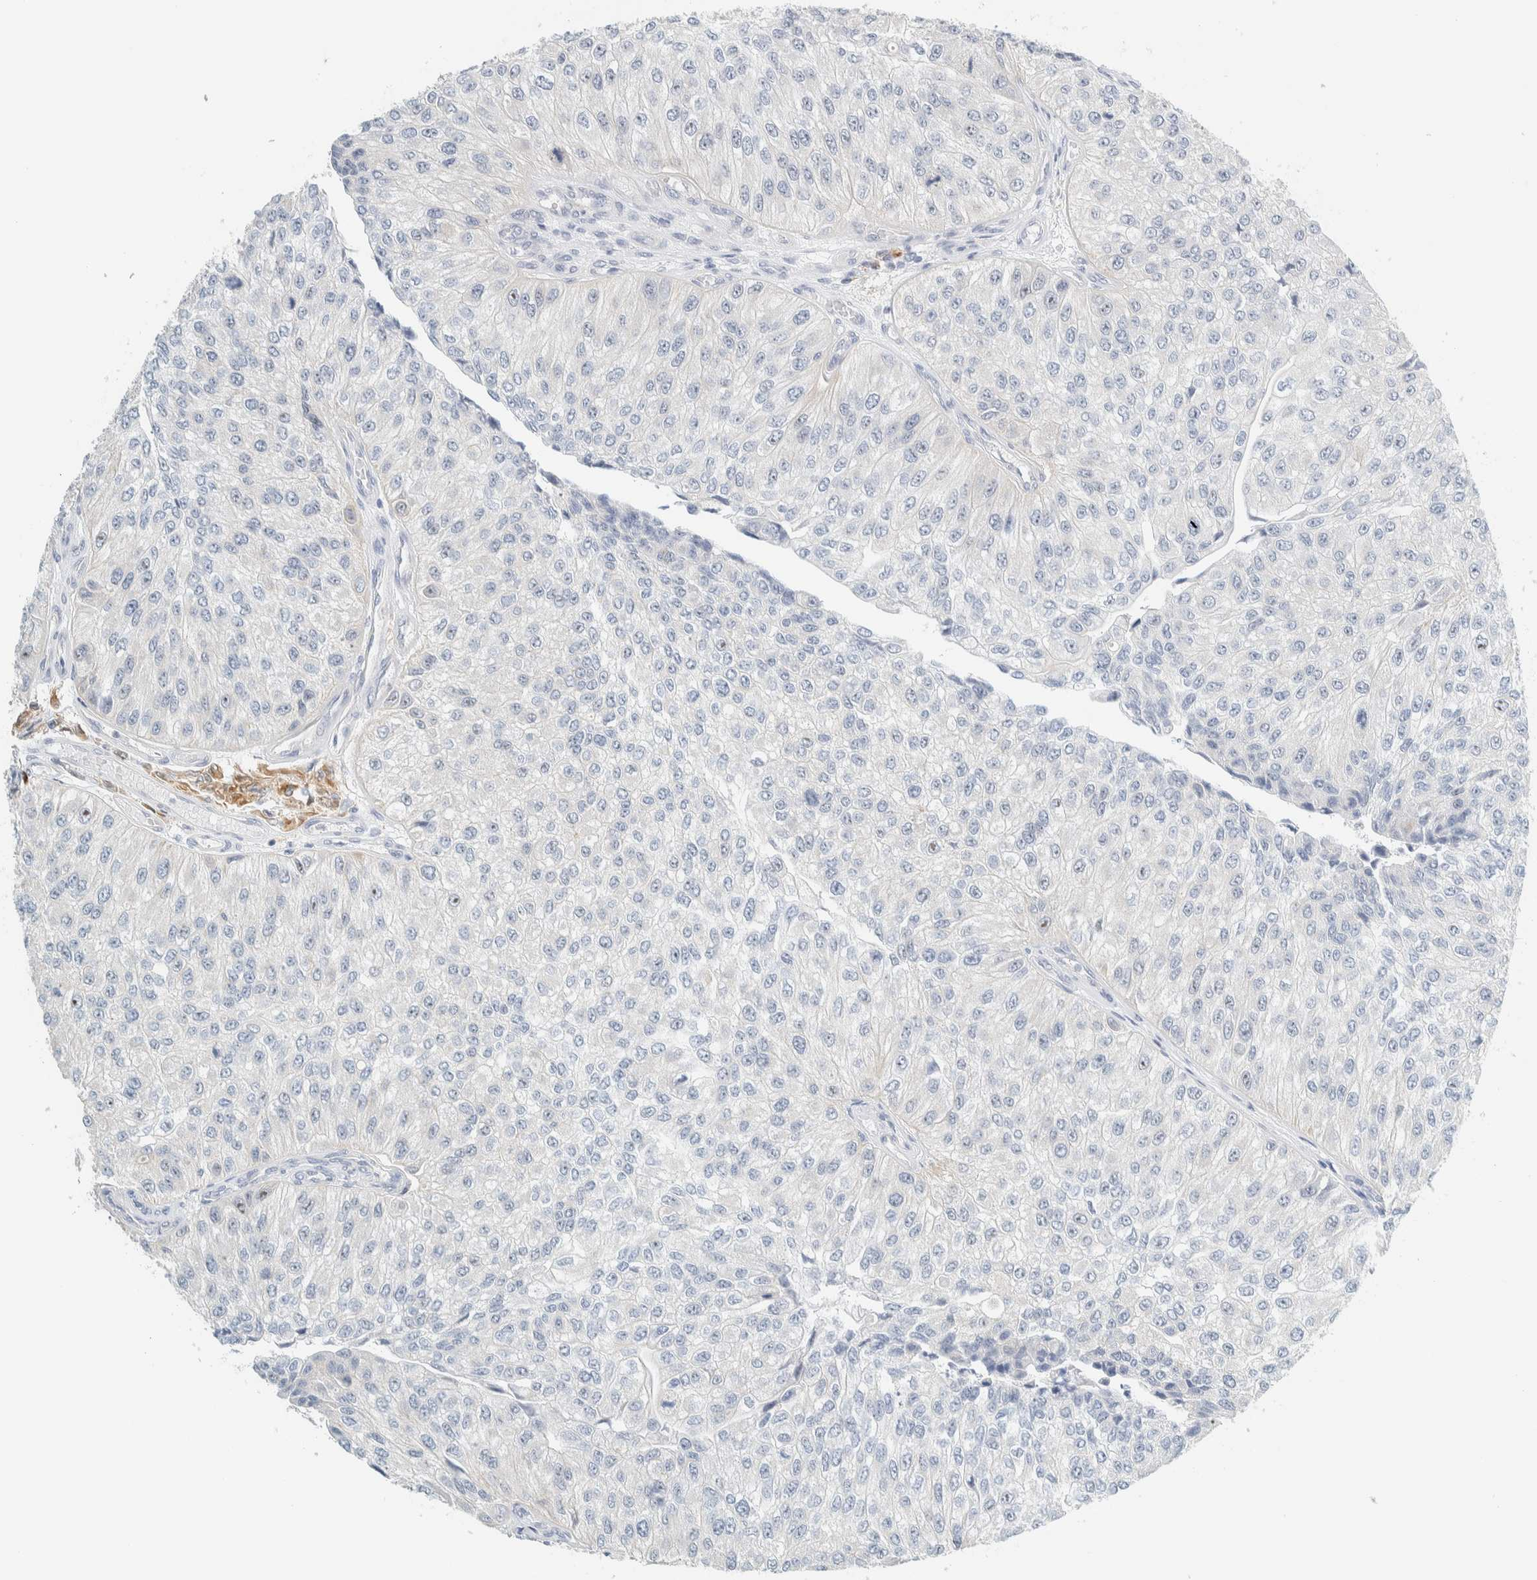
{"staining": {"intensity": "negative", "quantity": "none", "location": "none"}, "tissue": "urothelial cancer", "cell_type": "Tumor cells", "image_type": "cancer", "snomed": [{"axis": "morphology", "description": "Urothelial carcinoma, High grade"}, {"axis": "topography", "description": "Kidney"}, {"axis": "topography", "description": "Urinary bladder"}], "caption": "Tumor cells are negative for brown protein staining in urothelial carcinoma (high-grade).", "gene": "NDE1", "patient": {"sex": "male", "age": 77}}